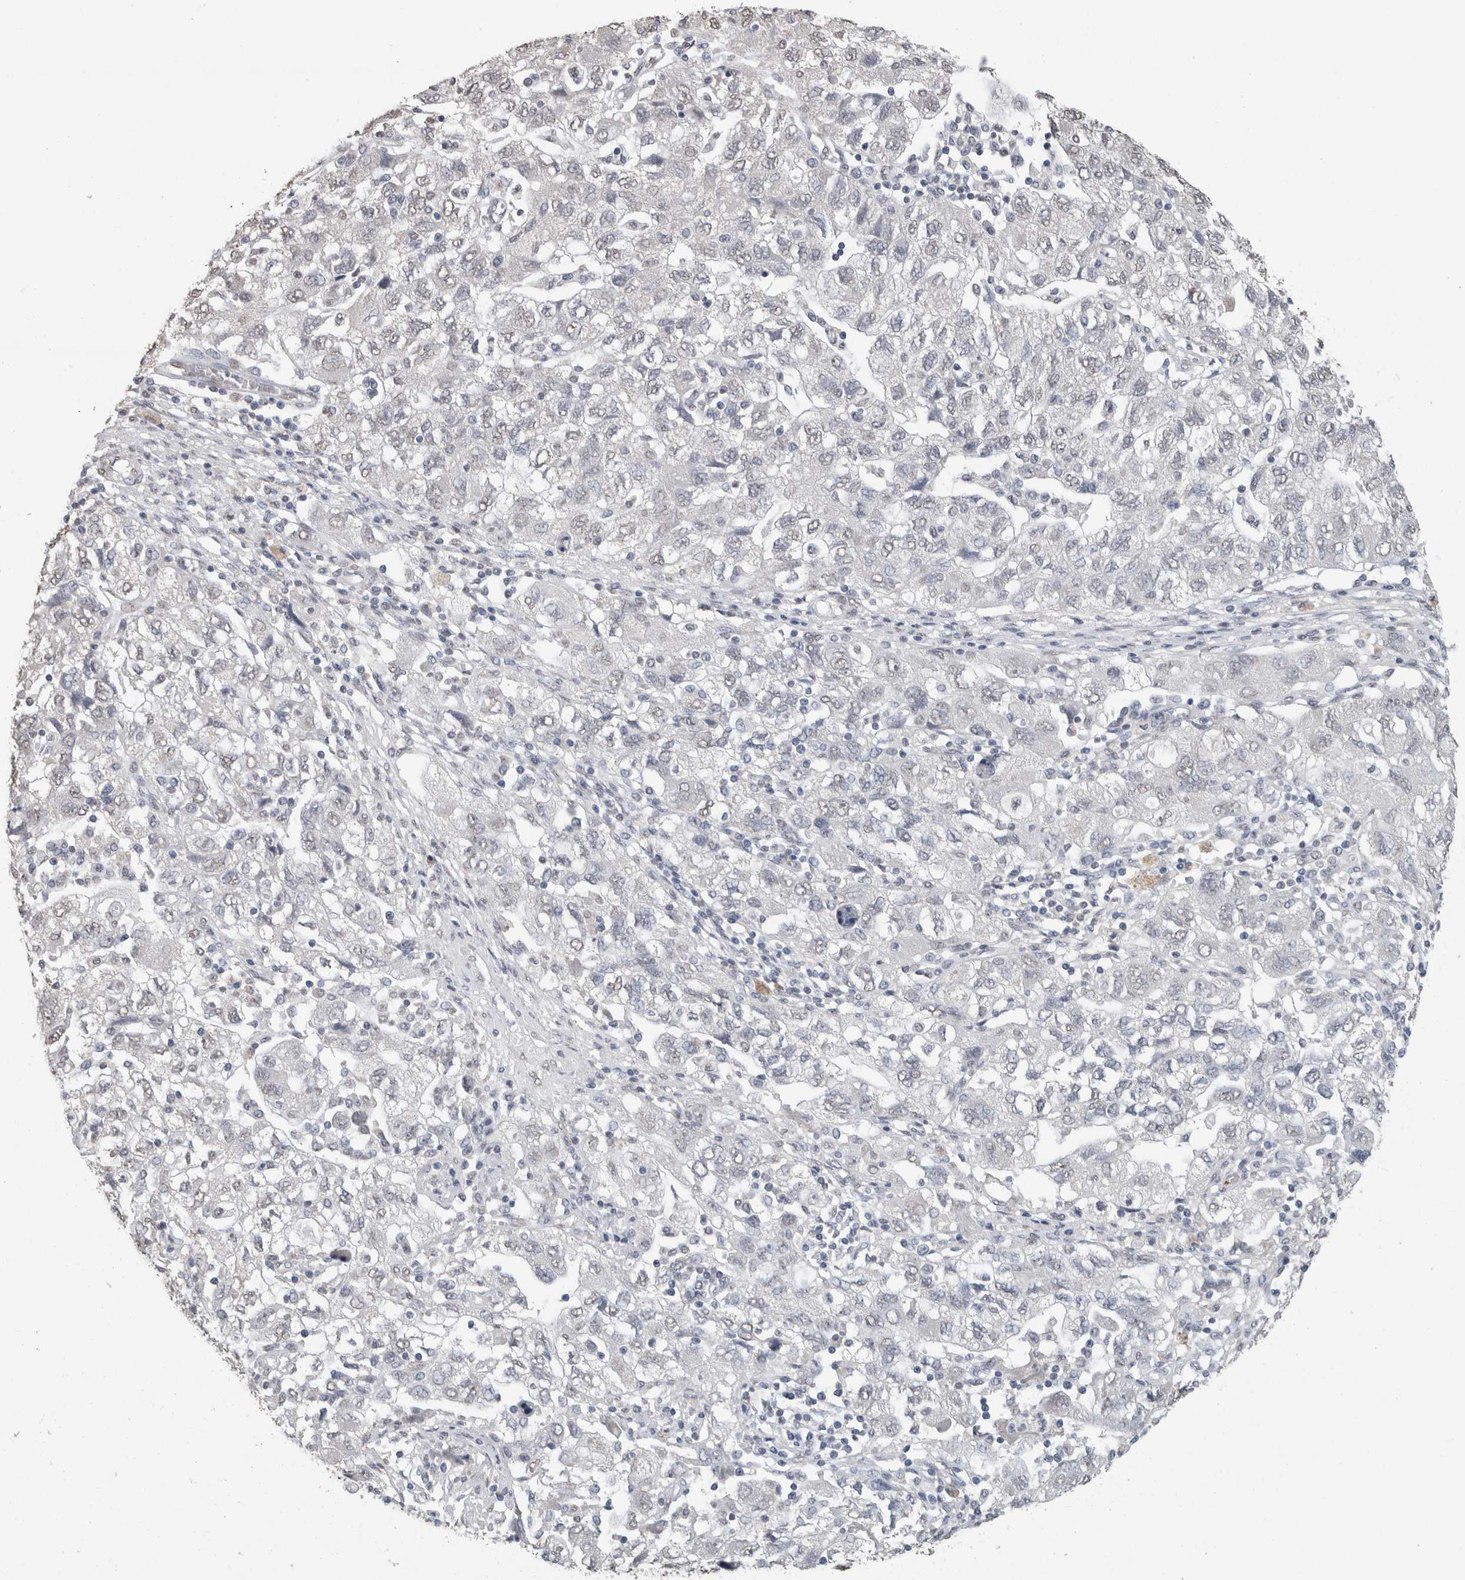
{"staining": {"intensity": "negative", "quantity": "none", "location": "none"}, "tissue": "ovarian cancer", "cell_type": "Tumor cells", "image_type": "cancer", "snomed": [{"axis": "morphology", "description": "Carcinoma, NOS"}, {"axis": "morphology", "description": "Cystadenocarcinoma, serous, NOS"}, {"axis": "topography", "description": "Ovary"}], "caption": "A histopathology image of human ovarian cancer is negative for staining in tumor cells.", "gene": "LTBP1", "patient": {"sex": "female", "age": 69}}